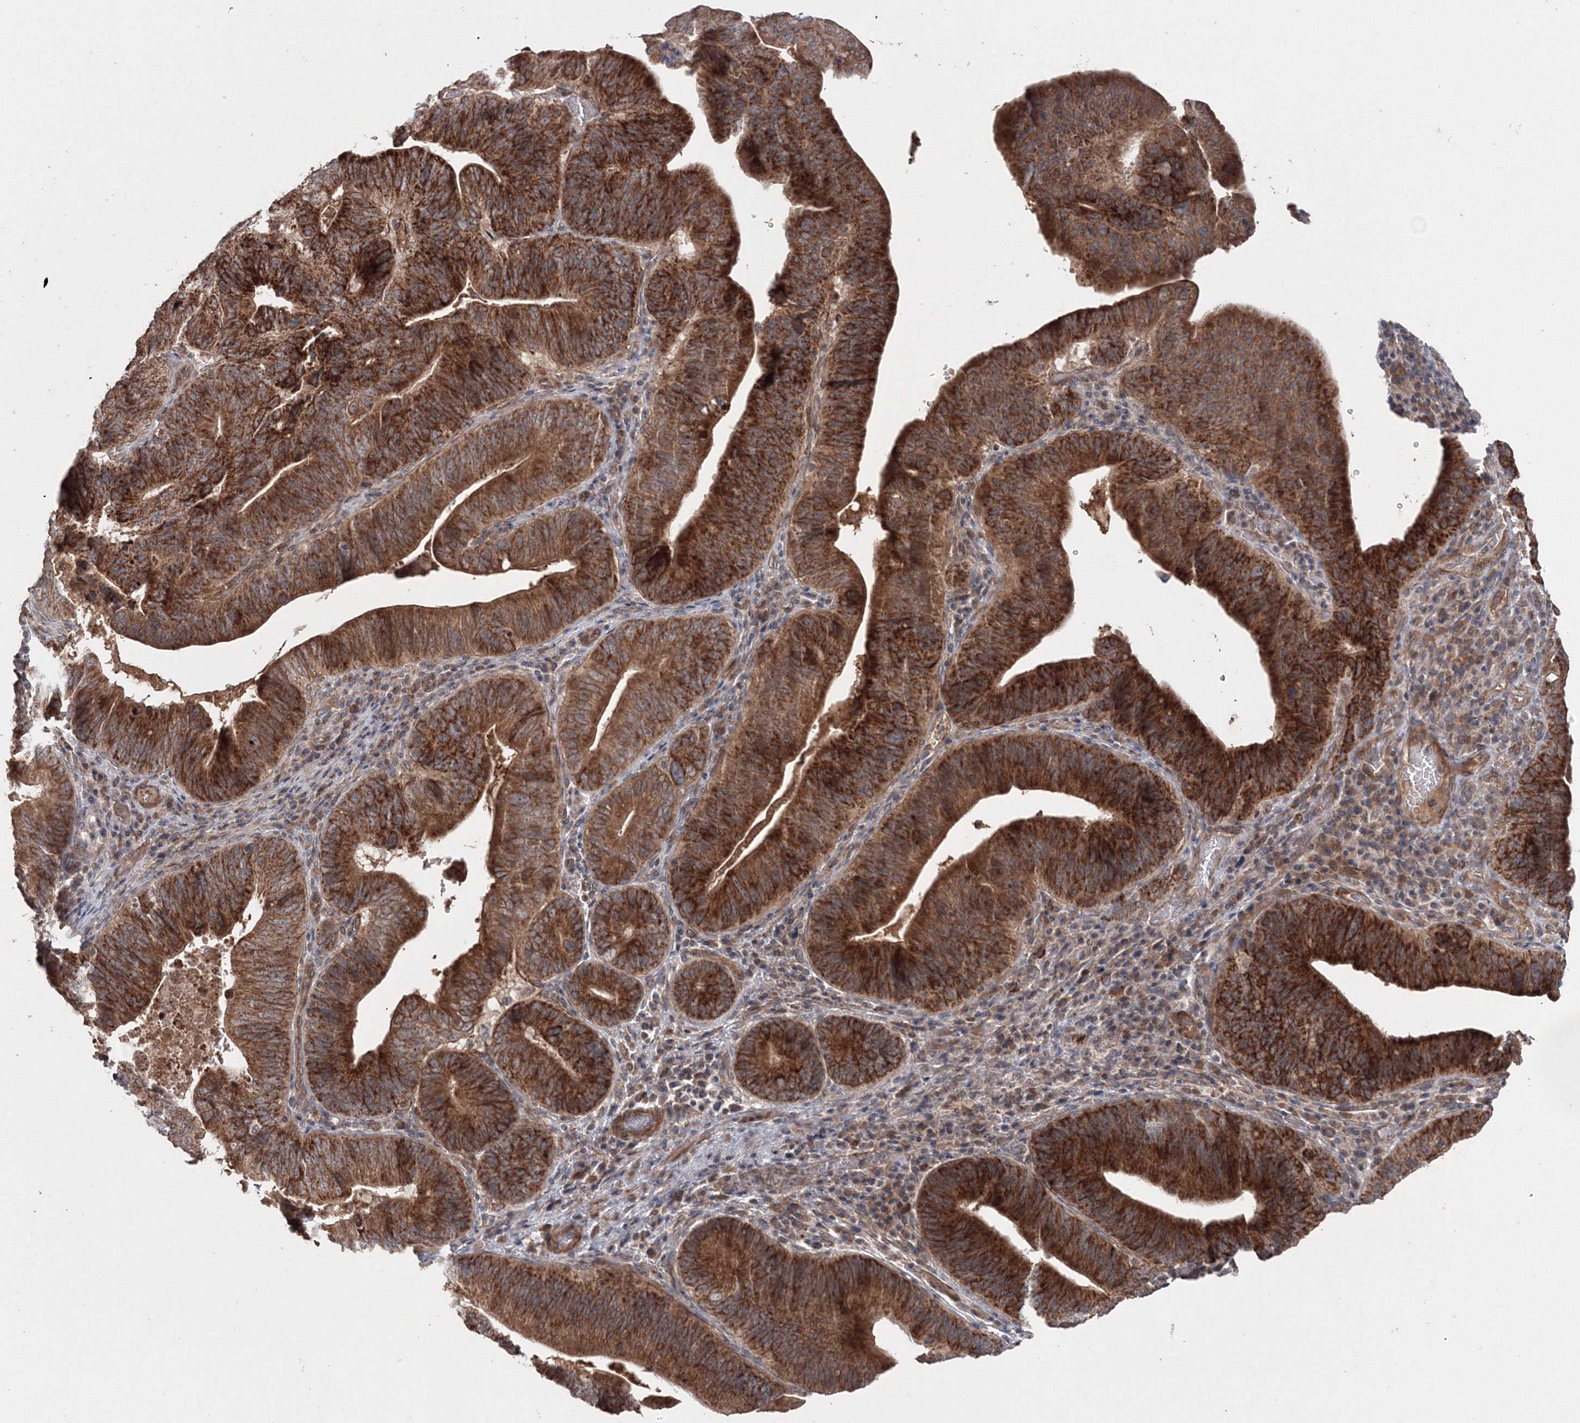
{"staining": {"intensity": "strong", "quantity": ">75%", "location": "cytoplasmic/membranous"}, "tissue": "pancreatic cancer", "cell_type": "Tumor cells", "image_type": "cancer", "snomed": [{"axis": "morphology", "description": "Adenocarcinoma, NOS"}, {"axis": "topography", "description": "Pancreas"}], "caption": "Strong cytoplasmic/membranous positivity is present in about >75% of tumor cells in pancreatic cancer.", "gene": "NOA1", "patient": {"sex": "male", "age": 63}}